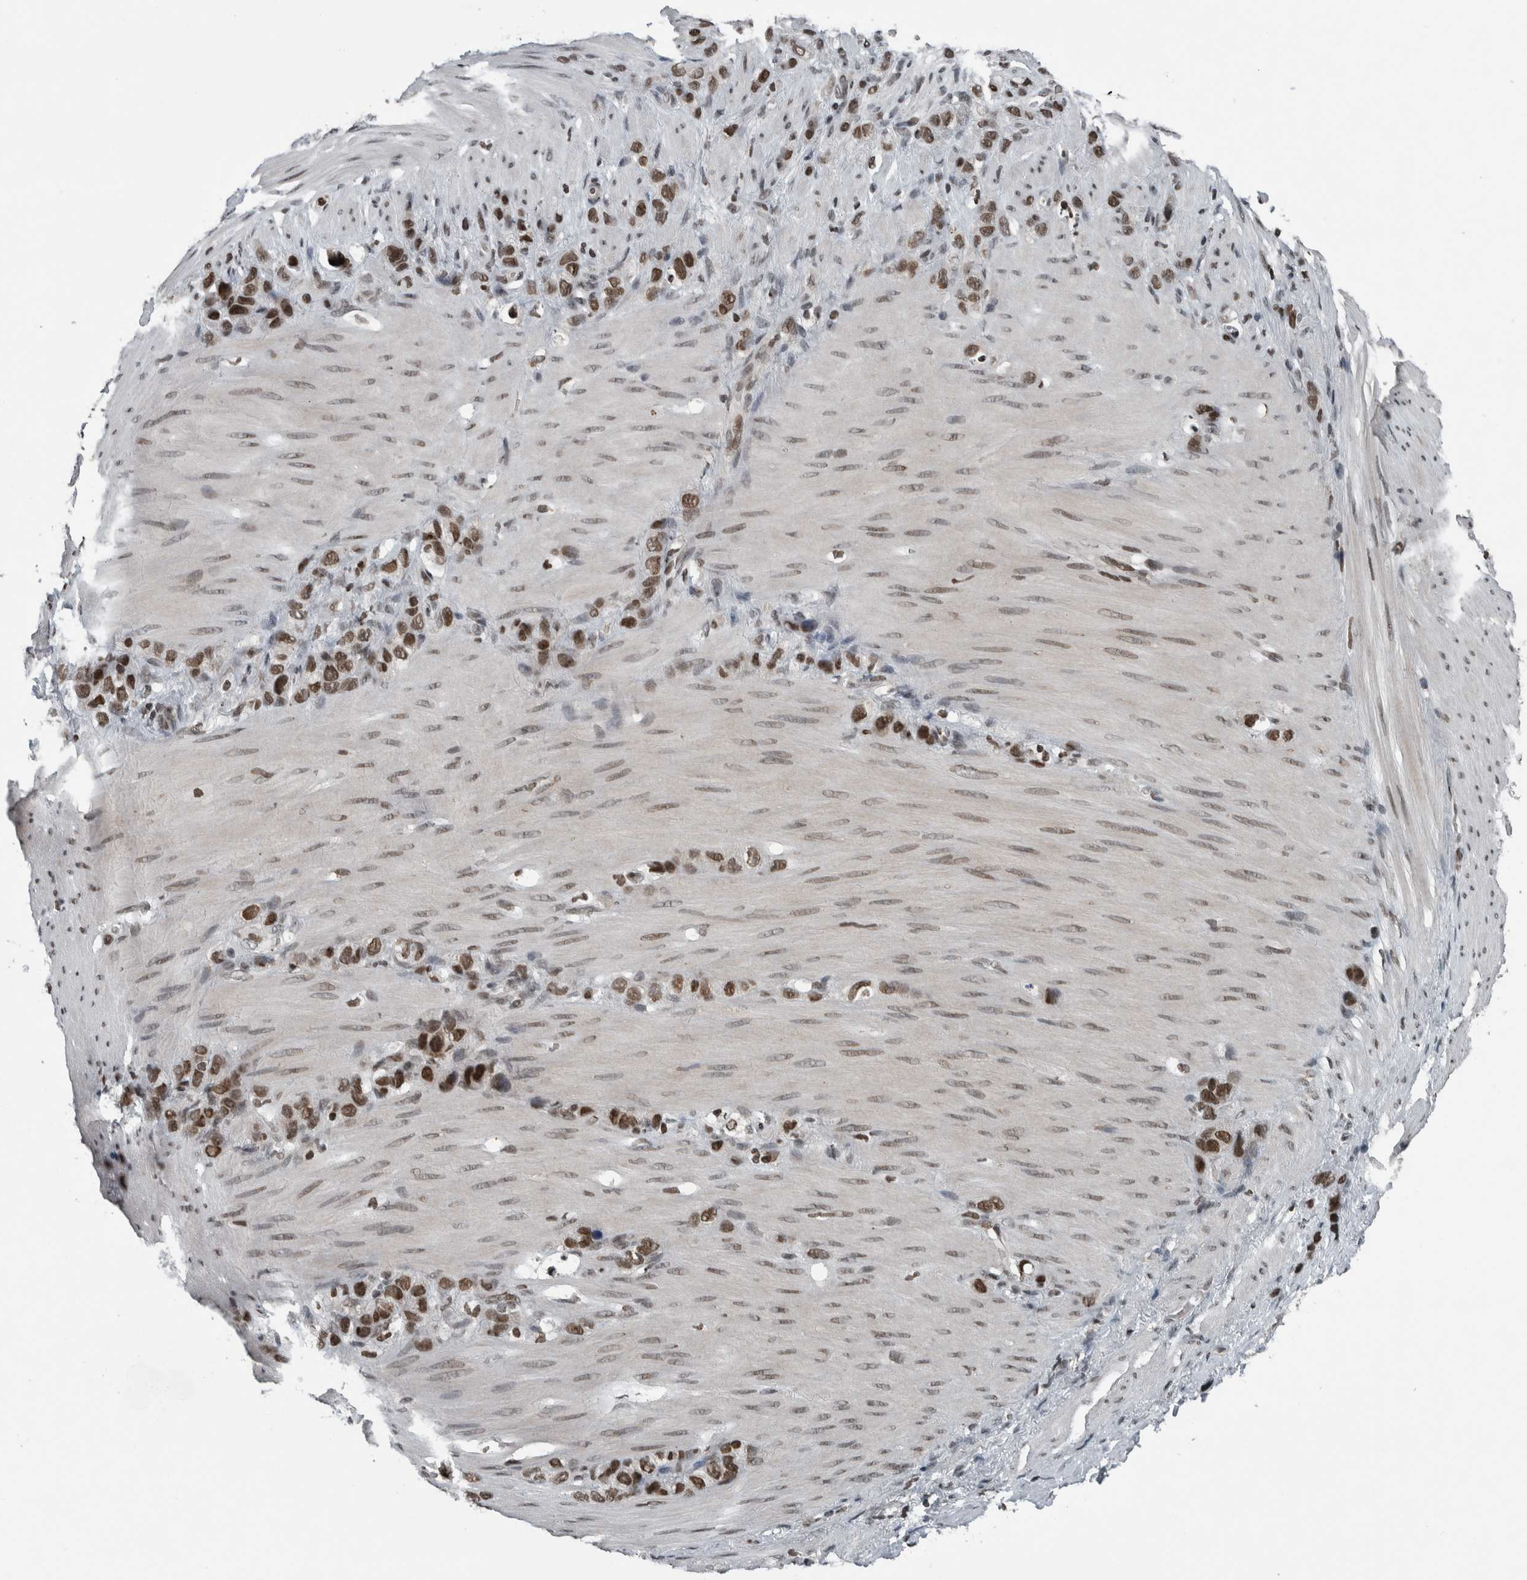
{"staining": {"intensity": "strong", "quantity": ">75%", "location": "nuclear"}, "tissue": "stomach cancer", "cell_type": "Tumor cells", "image_type": "cancer", "snomed": [{"axis": "morphology", "description": "Normal tissue, NOS"}, {"axis": "morphology", "description": "Adenocarcinoma, NOS"}, {"axis": "morphology", "description": "Adenocarcinoma, High grade"}, {"axis": "topography", "description": "Stomach, upper"}, {"axis": "topography", "description": "Stomach"}], "caption": "This micrograph exhibits IHC staining of stomach cancer, with high strong nuclear positivity in approximately >75% of tumor cells.", "gene": "UNC50", "patient": {"sex": "female", "age": 65}}